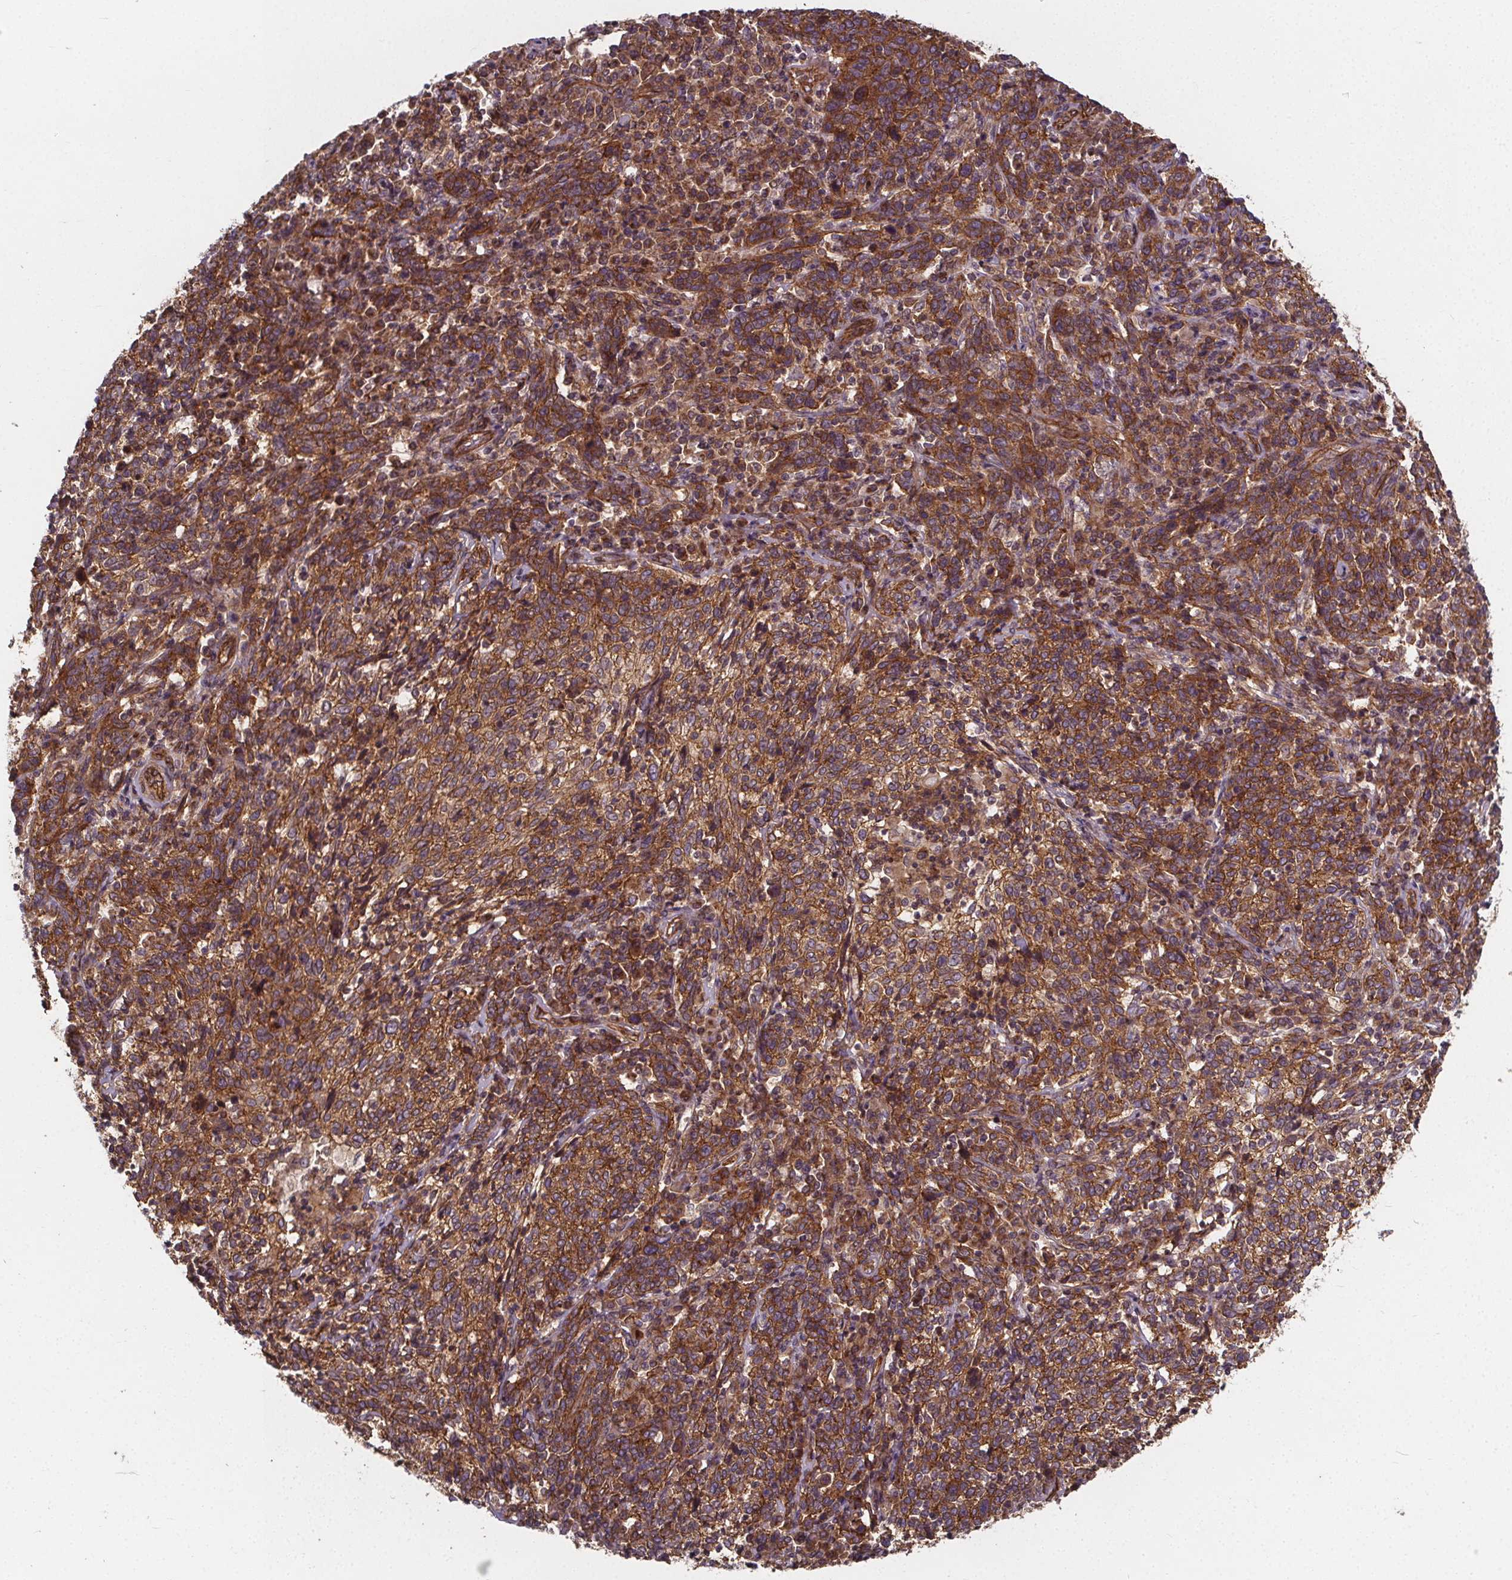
{"staining": {"intensity": "strong", "quantity": ">75%", "location": "cytoplasmic/membranous"}, "tissue": "cervical cancer", "cell_type": "Tumor cells", "image_type": "cancer", "snomed": [{"axis": "morphology", "description": "Squamous cell carcinoma, NOS"}, {"axis": "topography", "description": "Cervix"}], "caption": "An image of human squamous cell carcinoma (cervical) stained for a protein displays strong cytoplasmic/membranous brown staining in tumor cells.", "gene": "CLINT1", "patient": {"sex": "female", "age": 46}}